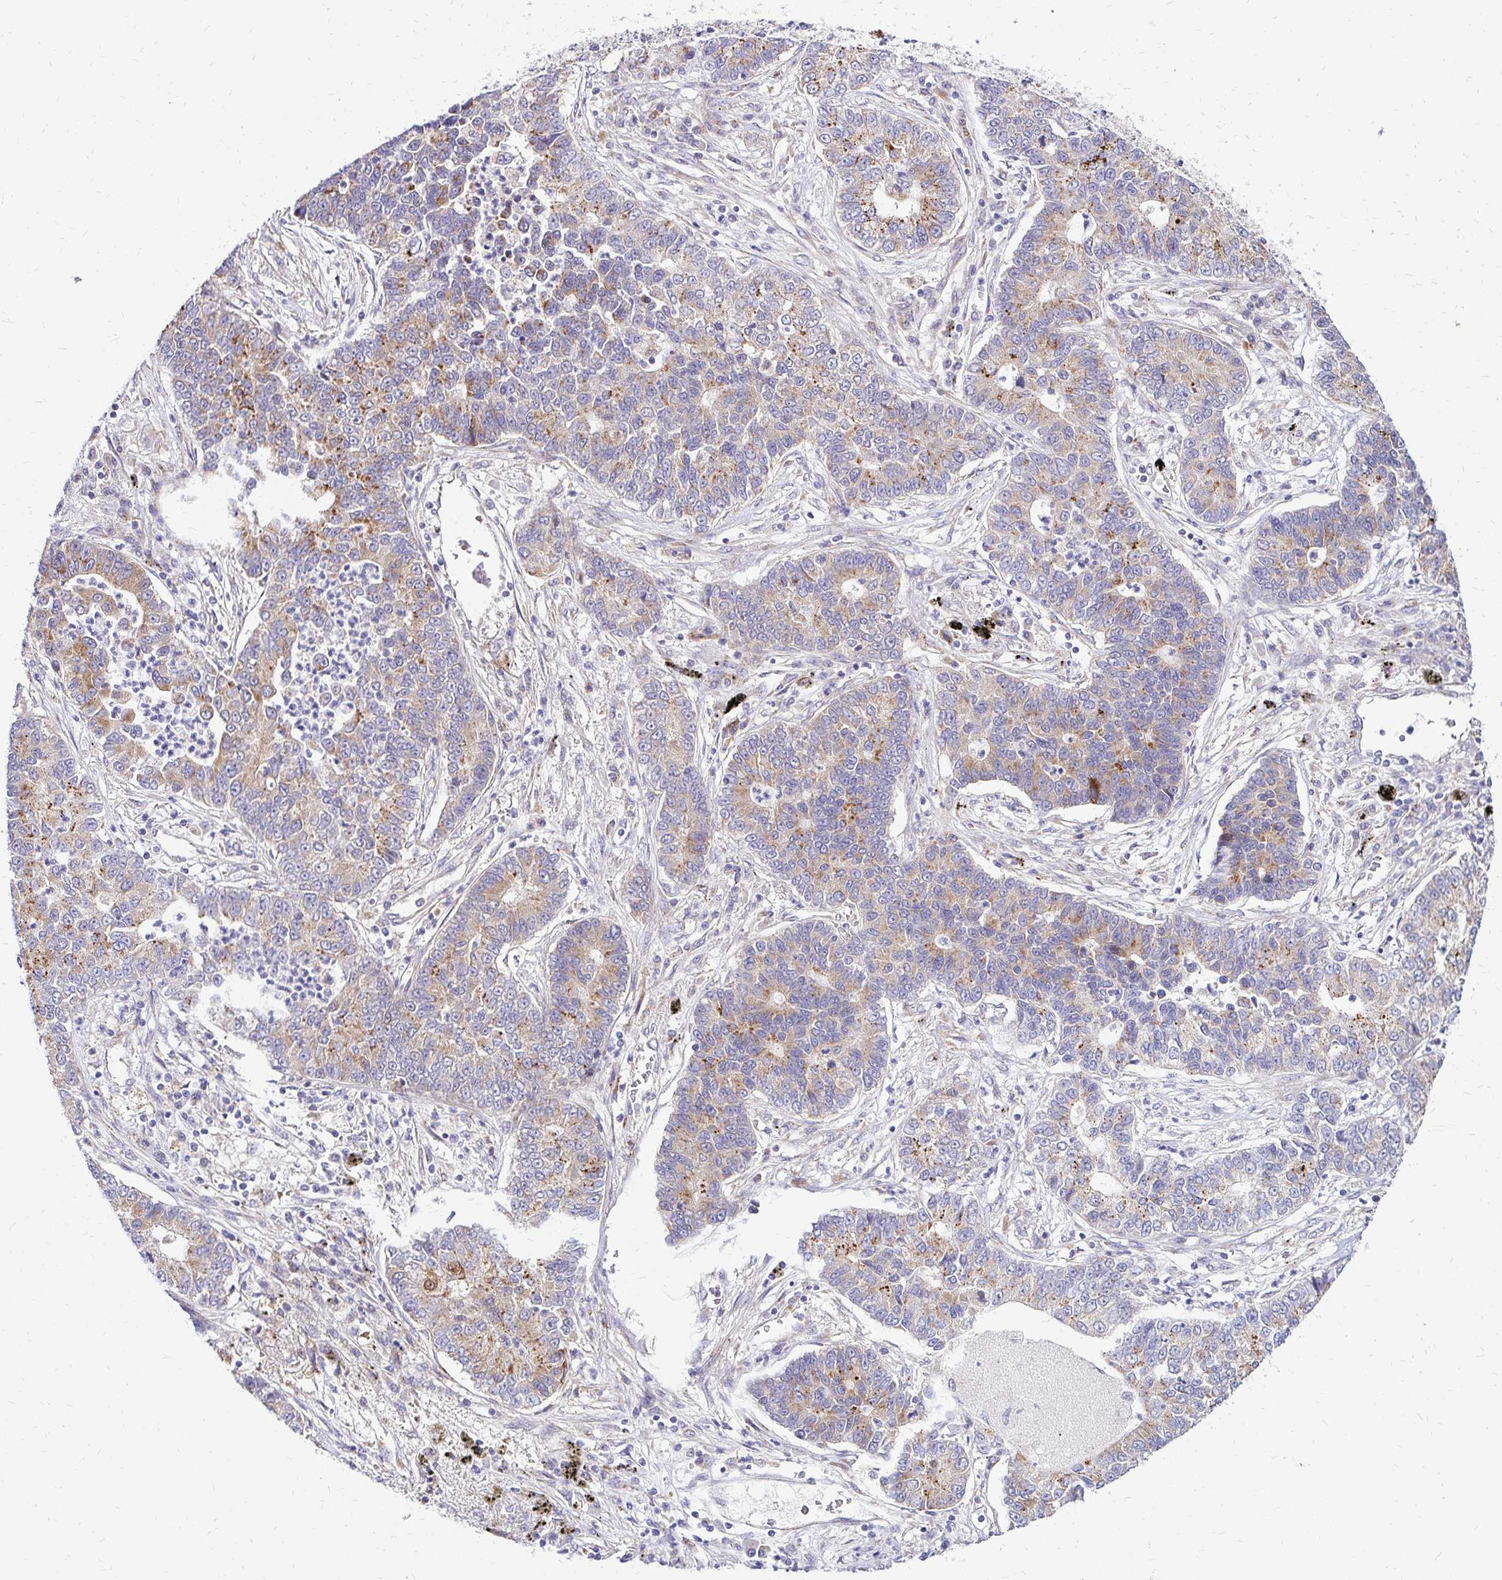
{"staining": {"intensity": "weak", "quantity": "25%-75%", "location": "cytoplasmic/membranous"}, "tissue": "lung cancer", "cell_type": "Tumor cells", "image_type": "cancer", "snomed": [{"axis": "morphology", "description": "Adenocarcinoma, NOS"}, {"axis": "topography", "description": "Lung"}], "caption": "IHC image of adenocarcinoma (lung) stained for a protein (brown), which reveals low levels of weak cytoplasmic/membranous expression in about 25%-75% of tumor cells.", "gene": "IDUA", "patient": {"sex": "female", "age": 57}}